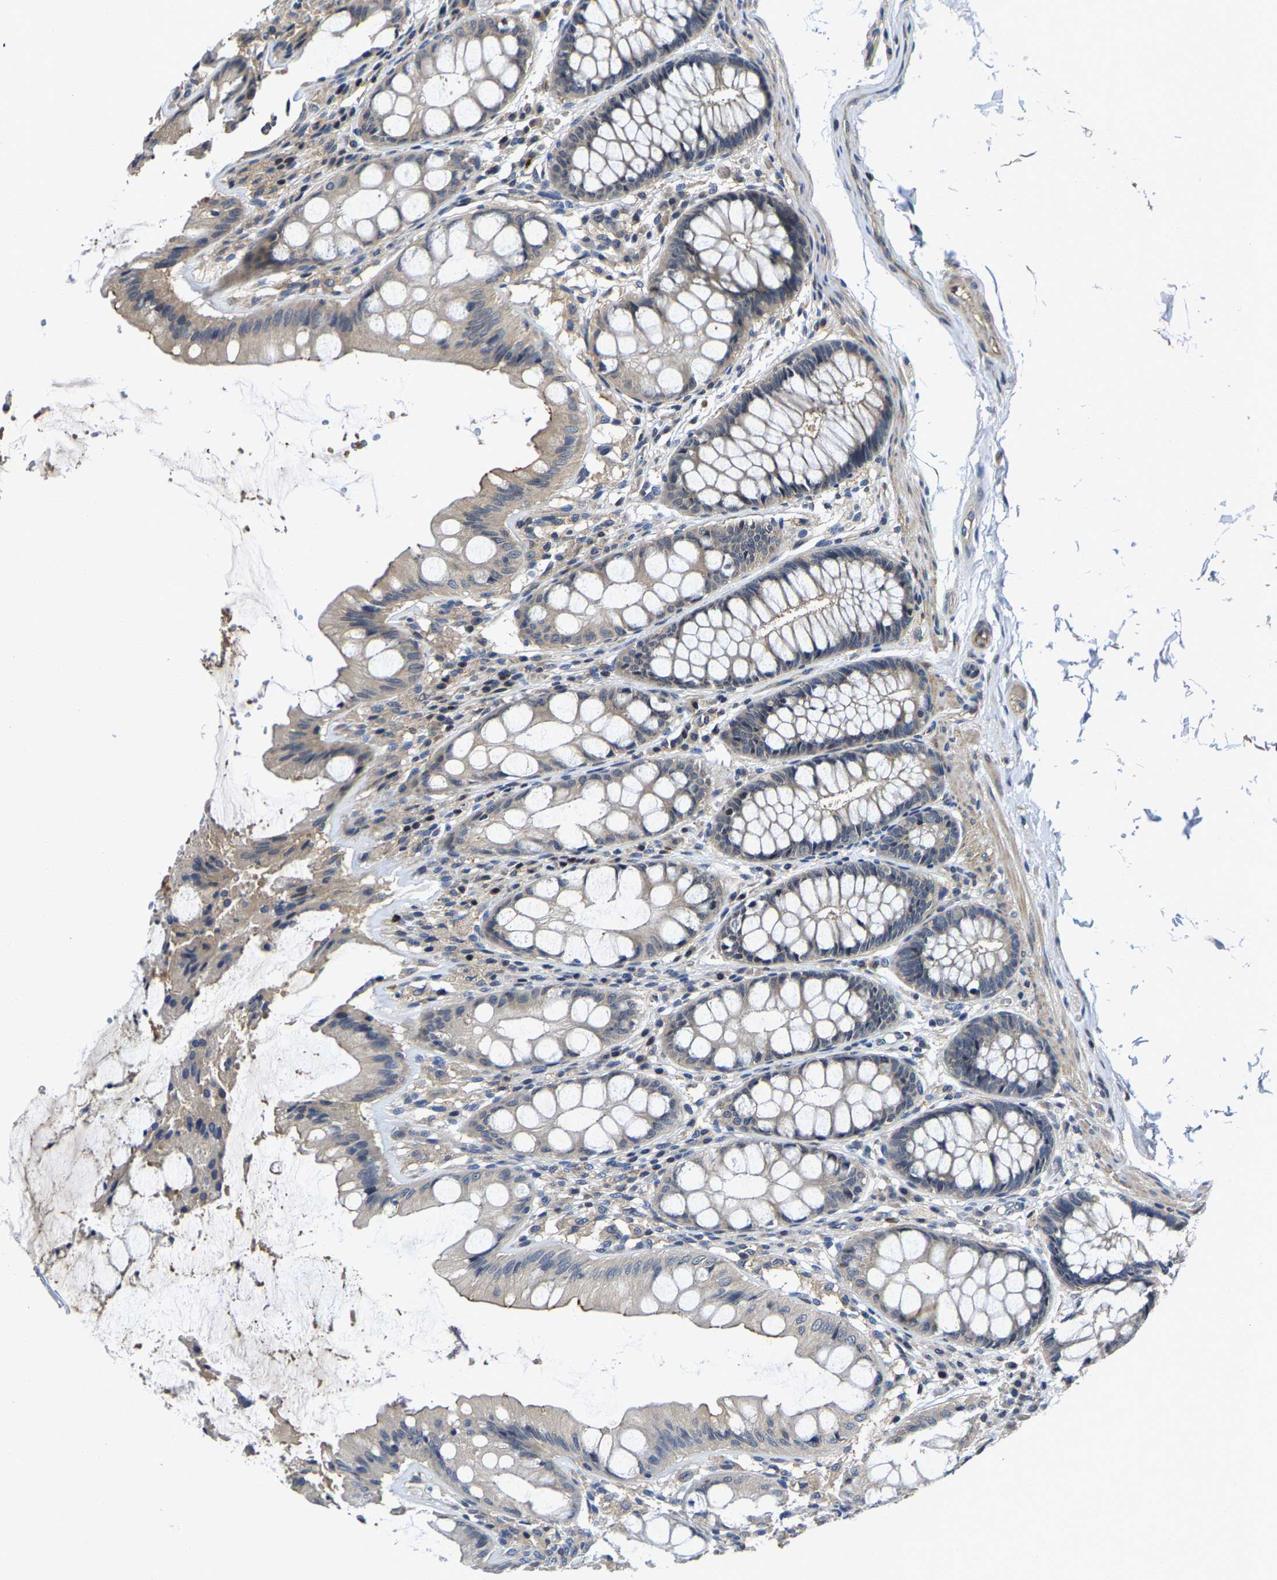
{"staining": {"intensity": "moderate", "quantity": ">75%", "location": "cytoplasmic/membranous"}, "tissue": "colon", "cell_type": "Endothelial cells", "image_type": "normal", "snomed": [{"axis": "morphology", "description": "Normal tissue, NOS"}, {"axis": "topography", "description": "Colon"}], "caption": "The image exhibits staining of unremarkable colon, revealing moderate cytoplasmic/membranous protein positivity (brown color) within endothelial cells.", "gene": "AGBL3", "patient": {"sex": "male", "age": 47}}